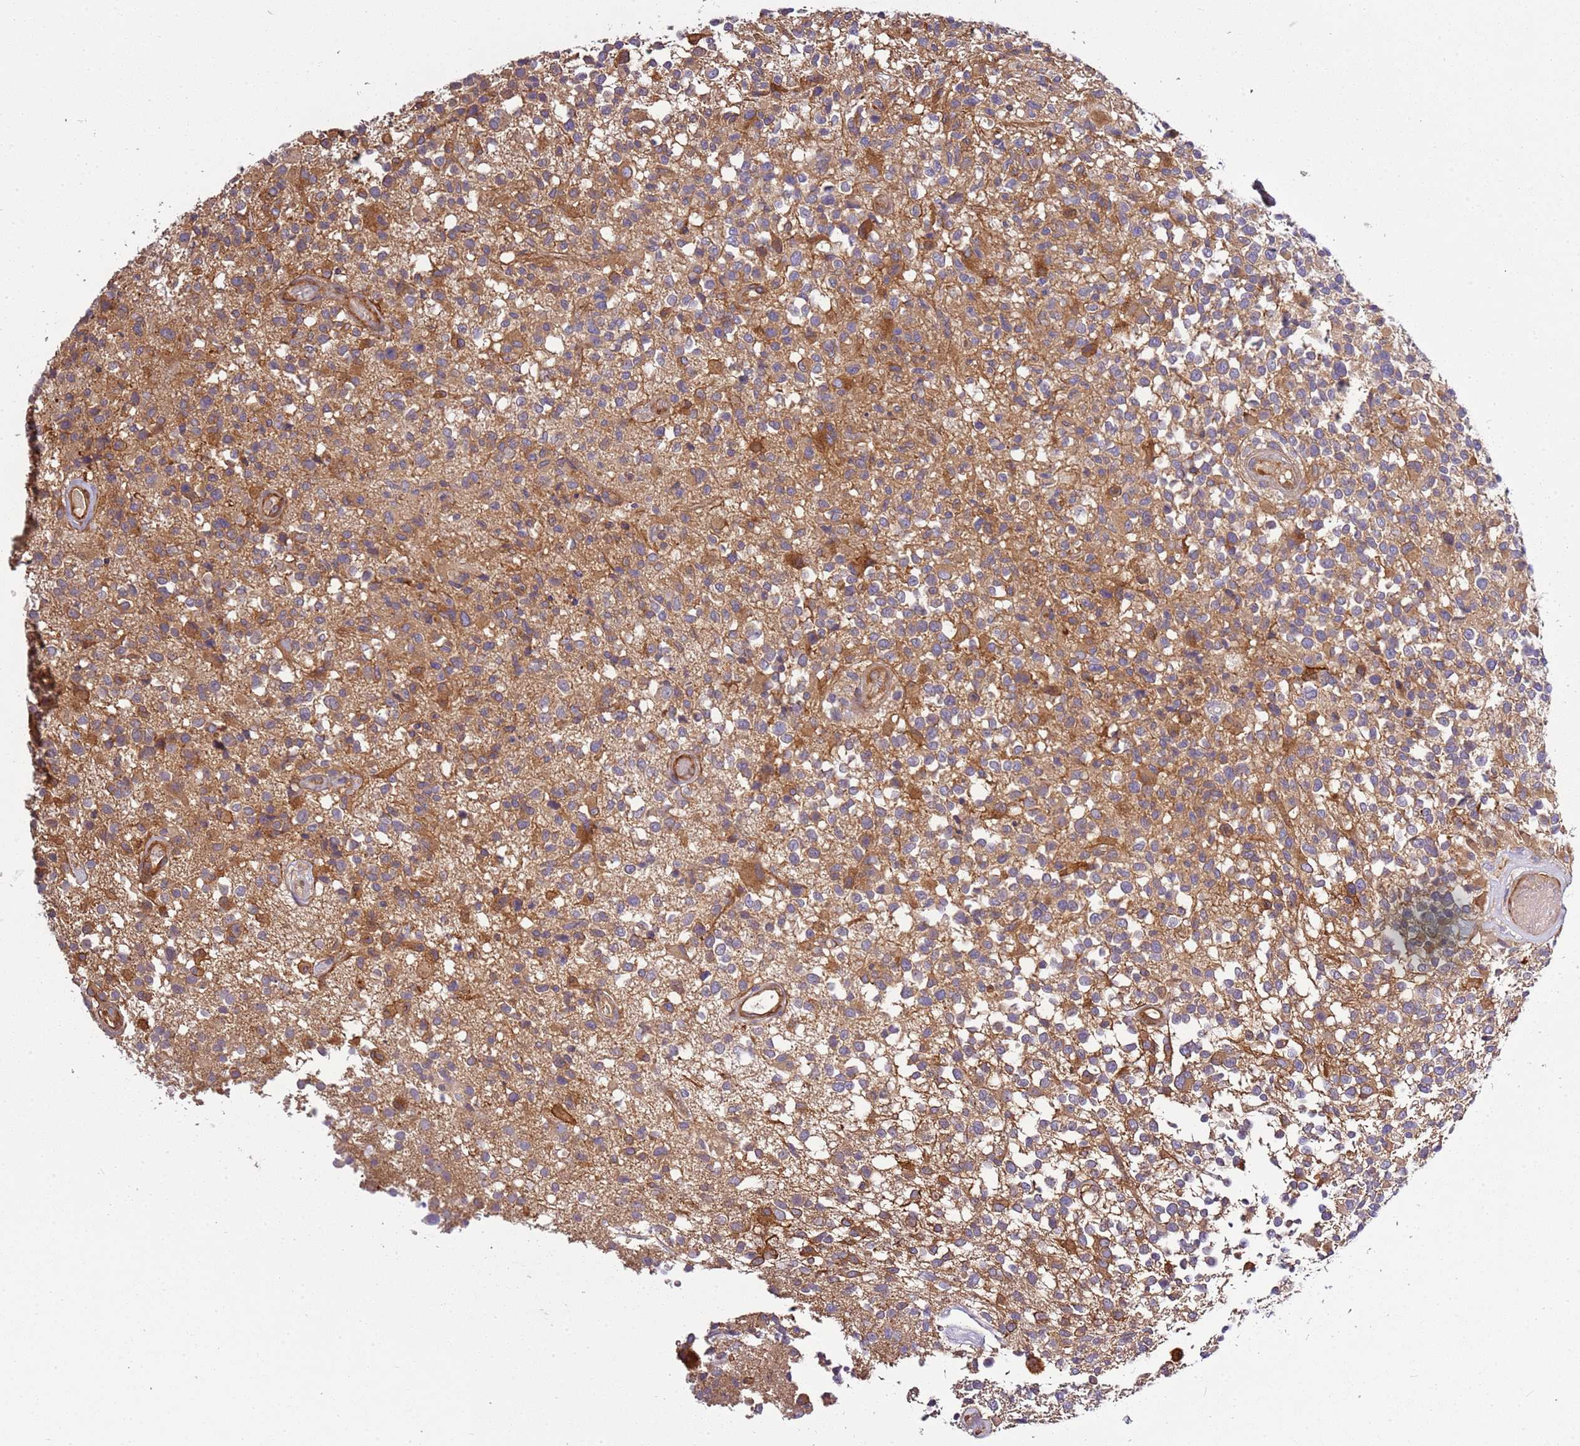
{"staining": {"intensity": "moderate", "quantity": "25%-75%", "location": "cytoplasmic/membranous"}, "tissue": "glioma", "cell_type": "Tumor cells", "image_type": "cancer", "snomed": [{"axis": "morphology", "description": "Glioma, malignant, High grade"}, {"axis": "morphology", "description": "Glioblastoma, NOS"}, {"axis": "topography", "description": "Brain"}], "caption": "Glioblastoma was stained to show a protein in brown. There is medium levels of moderate cytoplasmic/membranous staining in about 25%-75% of tumor cells.", "gene": "GNL1", "patient": {"sex": "male", "age": 60}}